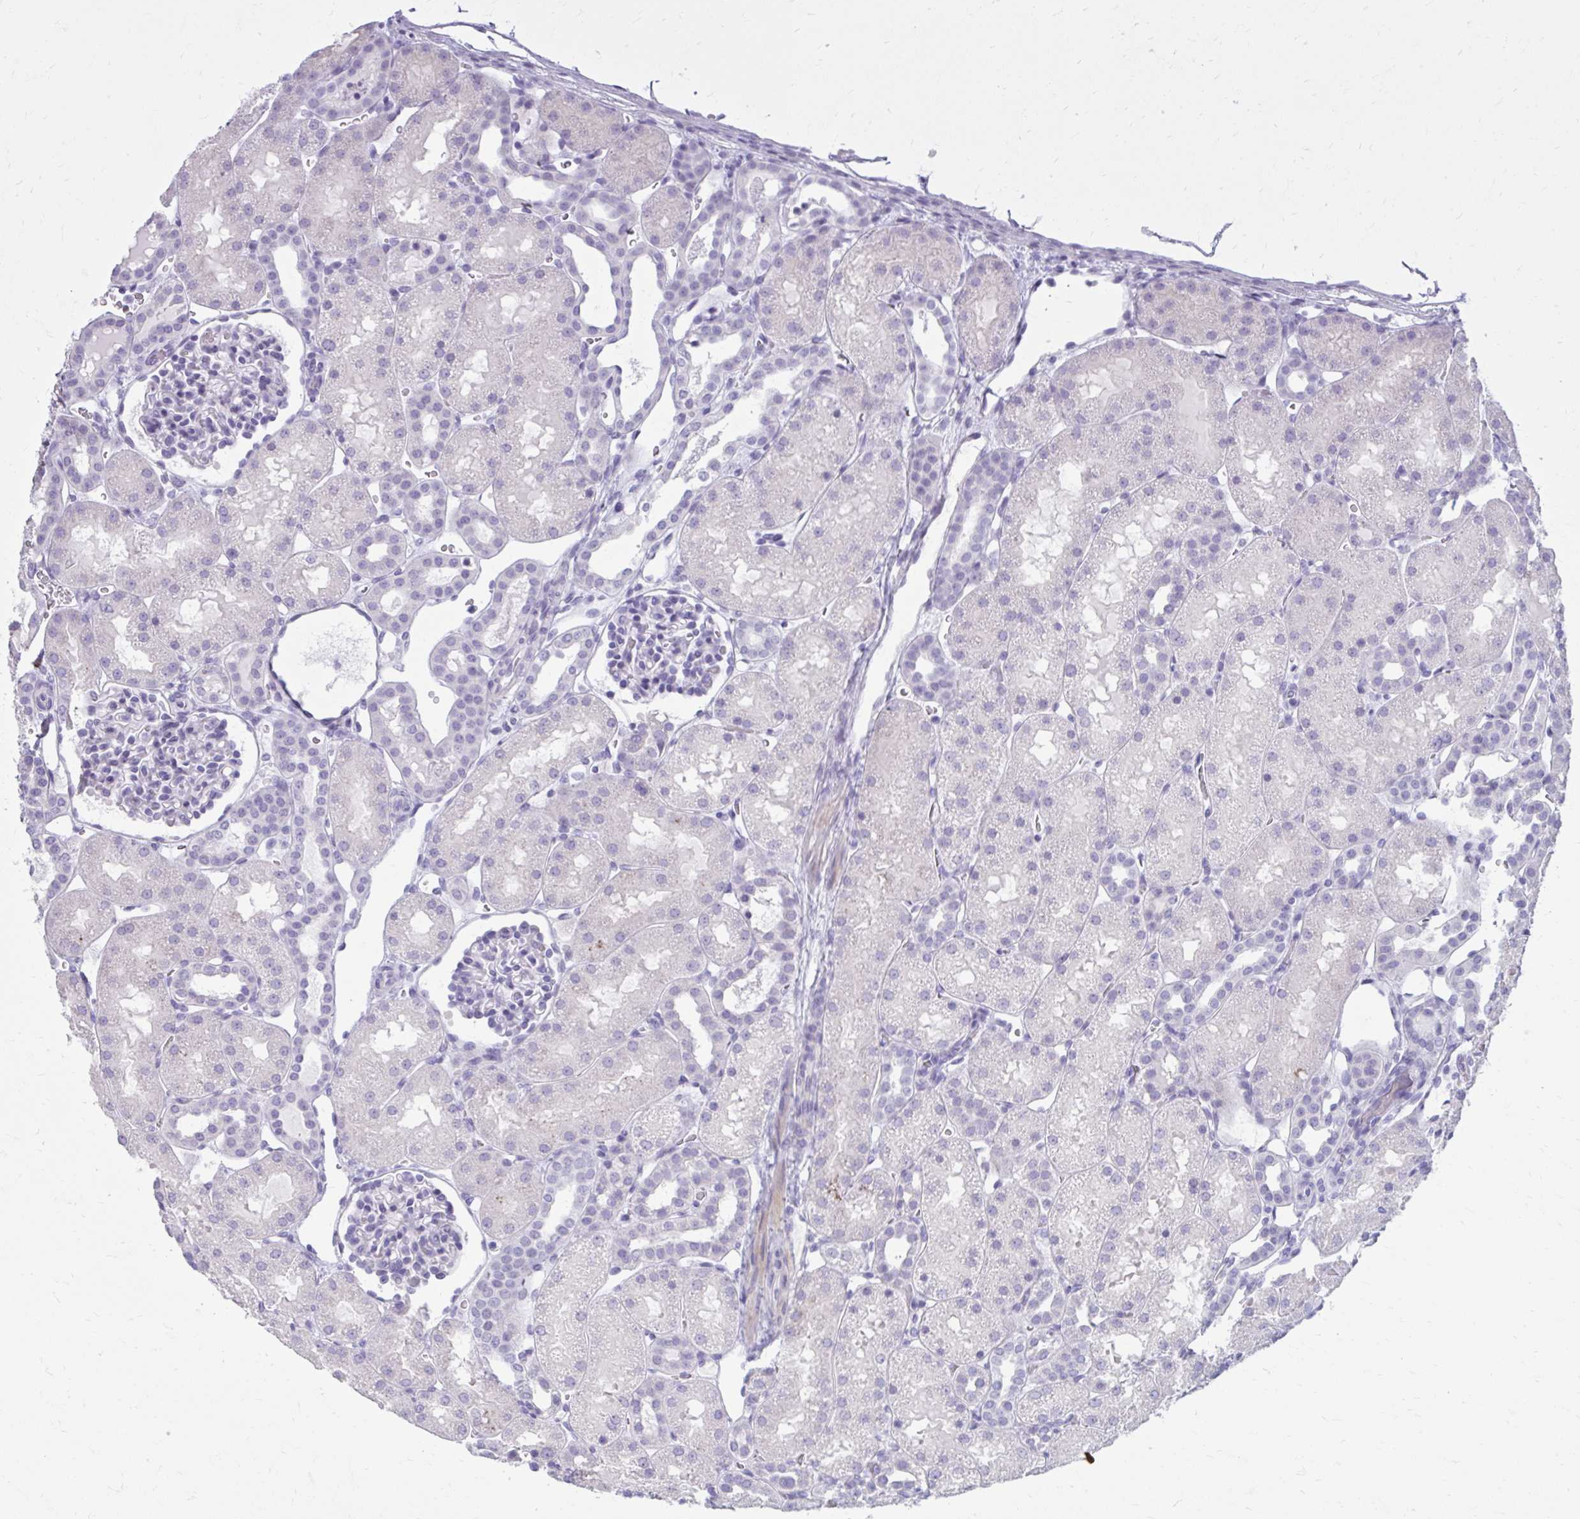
{"staining": {"intensity": "negative", "quantity": "none", "location": "none"}, "tissue": "kidney", "cell_type": "Cells in glomeruli", "image_type": "normal", "snomed": [{"axis": "morphology", "description": "Normal tissue, NOS"}, {"axis": "topography", "description": "Kidney"}], "caption": "Immunohistochemistry of benign kidney displays no positivity in cells in glomeruli.", "gene": "OR4B1", "patient": {"sex": "male", "age": 2}}